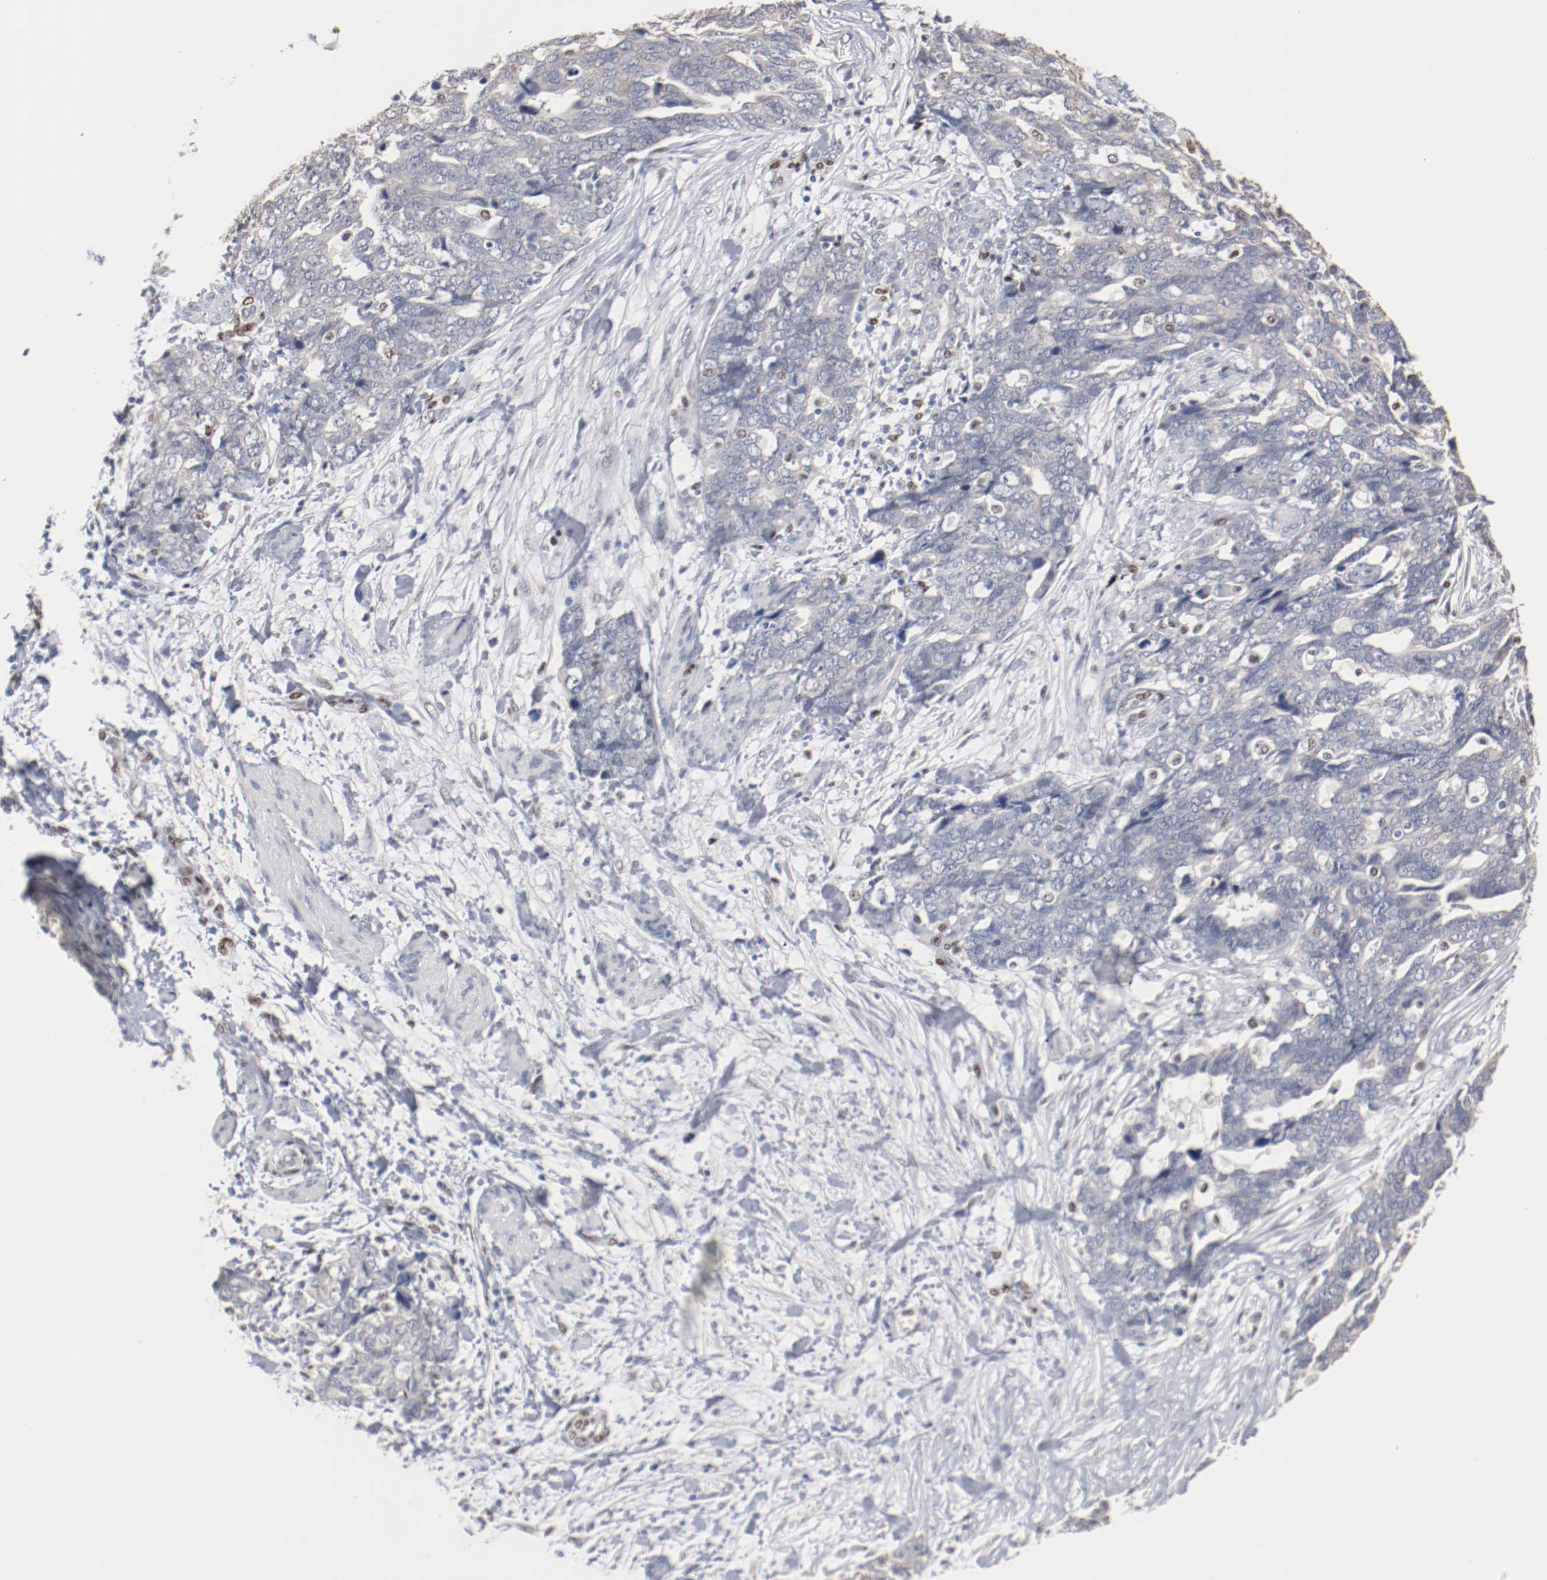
{"staining": {"intensity": "negative", "quantity": "none", "location": "none"}, "tissue": "ovarian cancer", "cell_type": "Tumor cells", "image_type": "cancer", "snomed": [{"axis": "morphology", "description": "Normal tissue, NOS"}, {"axis": "morphology", "description": "Cystadenocarcinoma, serous, NOS"}, {"axis": "topography", "description": "Fallopian tube"}, {"axis": "topography", "description": "Ovary"}], "caption": "High power microscopy photomicrograph of an immunohistochemistry (IHC) image of ovarian serous cystadenocarcinoma, revealing no significant staining in tumor cells. (DAB immunohistochemistry (IHC) visualized using brightfield microscopy, high magnification).", "gene": "ZEB2", "patient": {"sex": "female", "age": 56}}